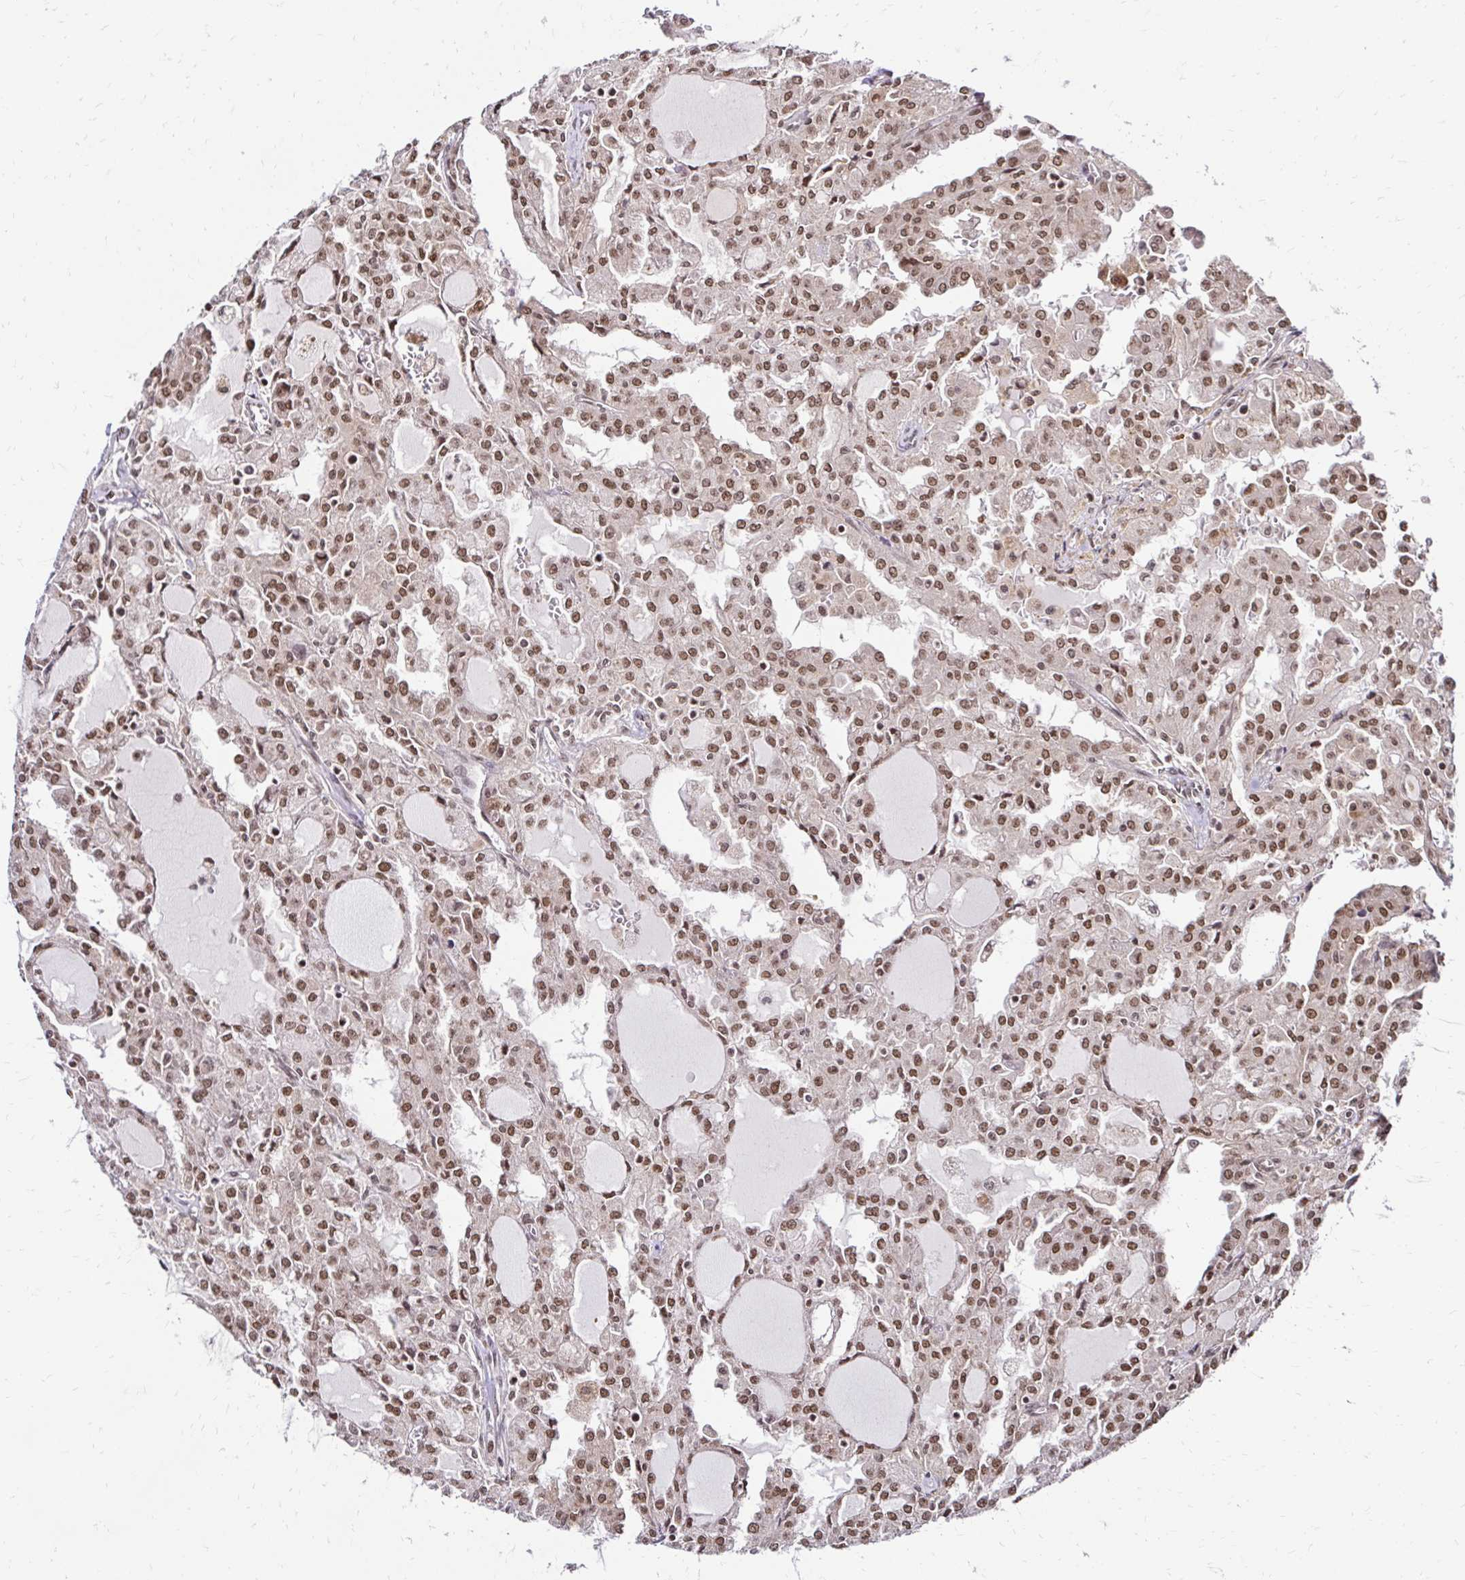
{"staining": {"intensity": "moderate", "quantity": ">75%", "location": "nuclear"}, "tissue": "head and neck cancer", "cell_type": "Tumor cells", "image_type": "cancer", "snomed": [{"axis": "morphology", "description": "Adenocarcinoma, NOS"}, {"axis": "topography", "description": "Head-Neck"}], "caption": "About >75% of tumor cells in human adenocarcinoma (head and neck) demonstrate moderate nuclear protein positivity as visualized by brown immunohistochemical staining.", "gene": "GLYR1", "patient": {"sex": "male", "age": 64}}